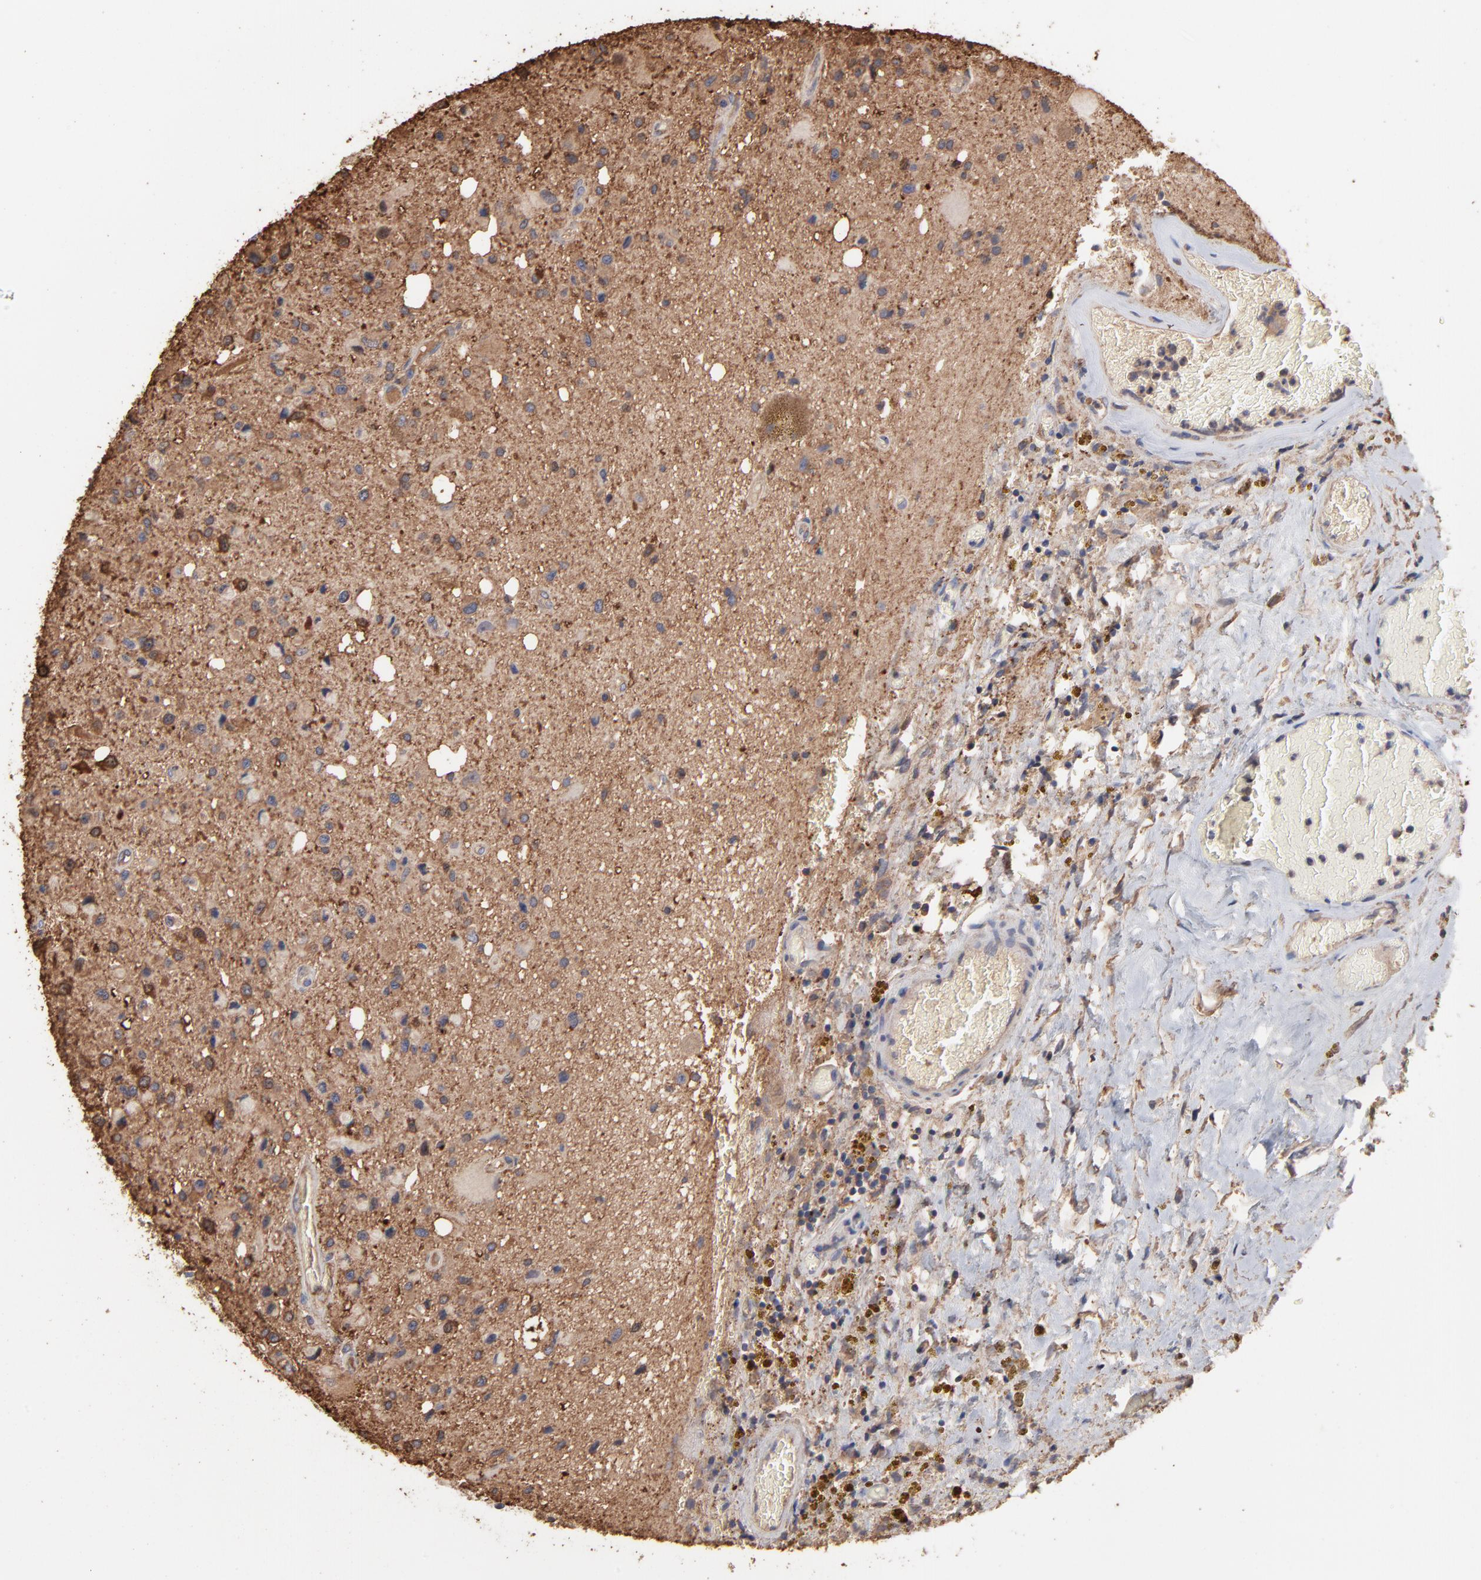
{"staining": {"intensity": "moderate", "quantity": "<25%", "location": "cytoplasmic/membranous"}, "tissue": "glioma", "cell_type": "Tumor cells", "image_type": "cancer", "snomed": [{"axis": "morphology", "description": "Glioma, malignant, Low grade"}, {"axis": "topography", "description": "Brain"}], "caption": "Glioma stained with IHC displays moderate cytoplasmic/membranous expression in about <25% of tumor cells. Immunohistochemistry stains the protein in brown and the nuclei are stained blue.", "gene": "TANGO2", "patient": {"sex": "male", "age": 58}}